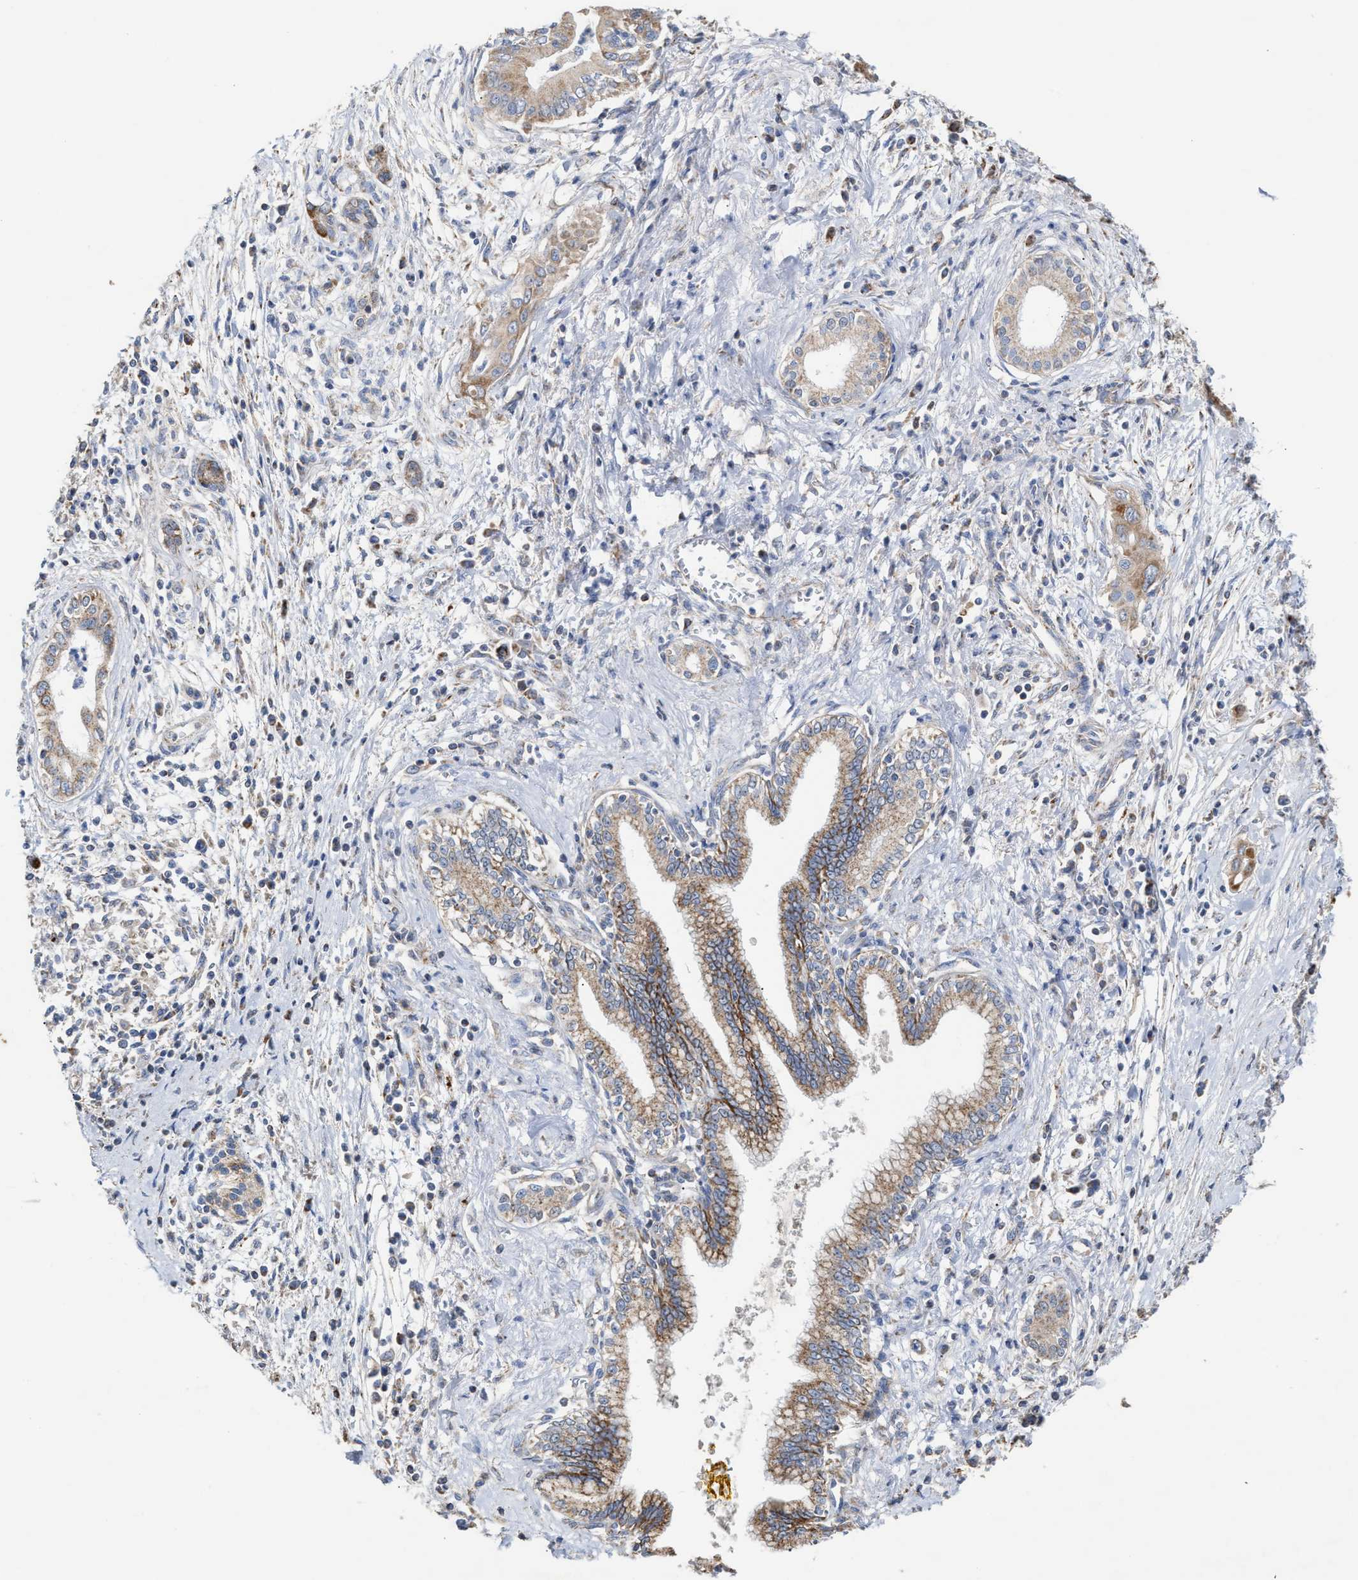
{"staining": {"intensity": "moderate", "quantity": ">75%", "location": "cytoplasmic/membranous"}, "tissue": "pancreatic cancer", "cell_type": "Tumor cells", "image_type": "cancer", "snomed": [{"axis": "morphology", "description": "Adenocarcinoma, NOS"}, {"axis": "topography", "description": "Pancreas"}], "caption": "About >75% of tumor cells in pancreatic adenocarcinoma exhibit moderate cytoplasmic/membranous protein positivity as visualized by brown immunohistochemical staining.", "gene": "MECR", "patient": {"sex": "male", "age": 58}}